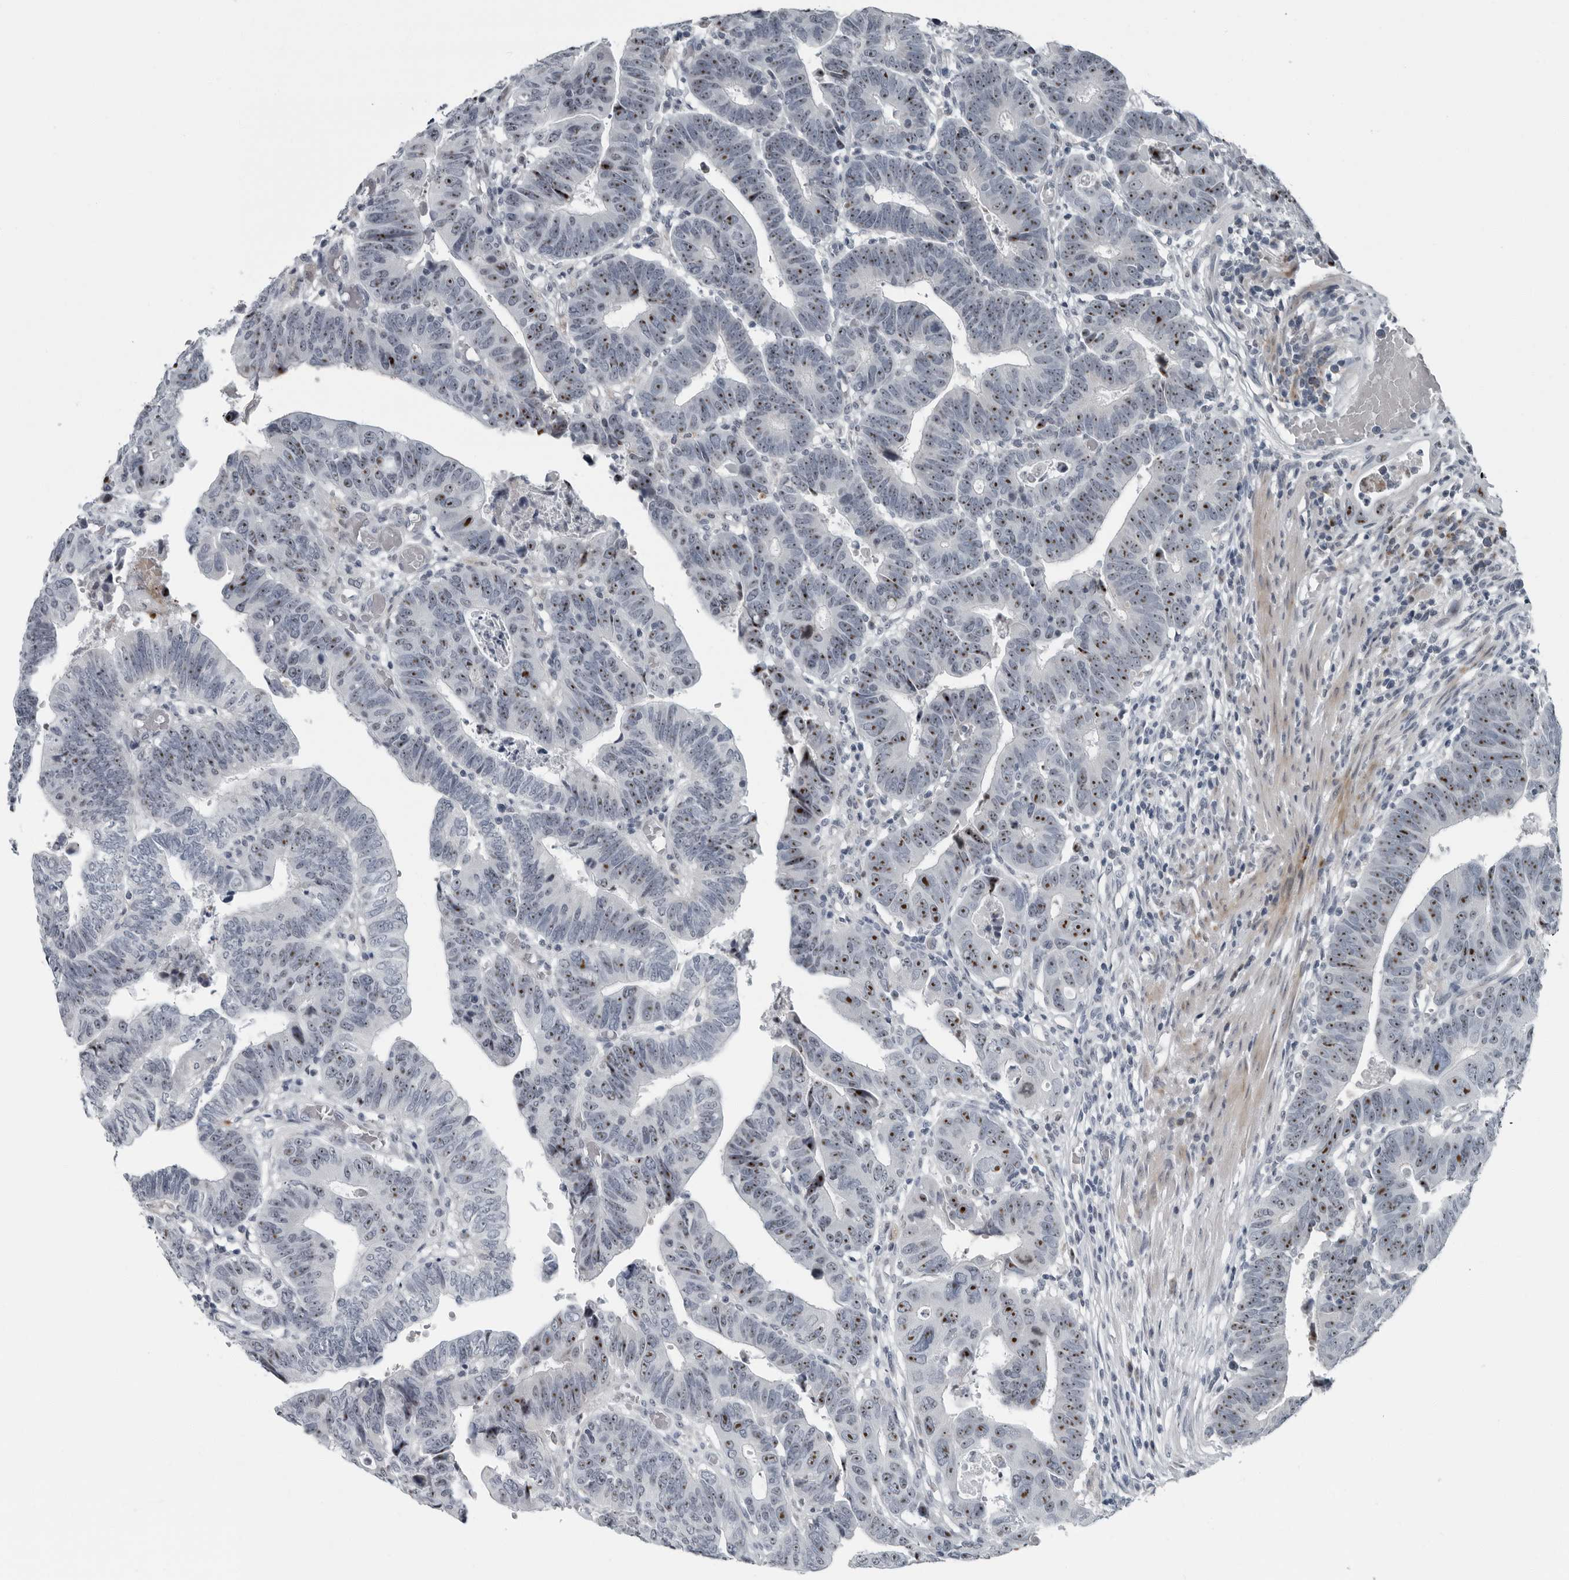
{"staining": {"intensity": "moderate", "quantity": ">75%", "location": "nuclear"}, "tissue": "colorectal cancer", "cell_type": "Tumor cells", "image_type": "cancer", "snomed": [{"axis": "morphology", "description": "Adenocarcinoma, NOS"}, {"axis": "topography", "description": "Rectum"}], "caption": "A photomicrograph of human colorectal cancer stained for a protein exhibits moderate nuclear brown staining in tumor cells.", "gene": "PDCD11", "patient": {"sex": "female", "age": 65}}